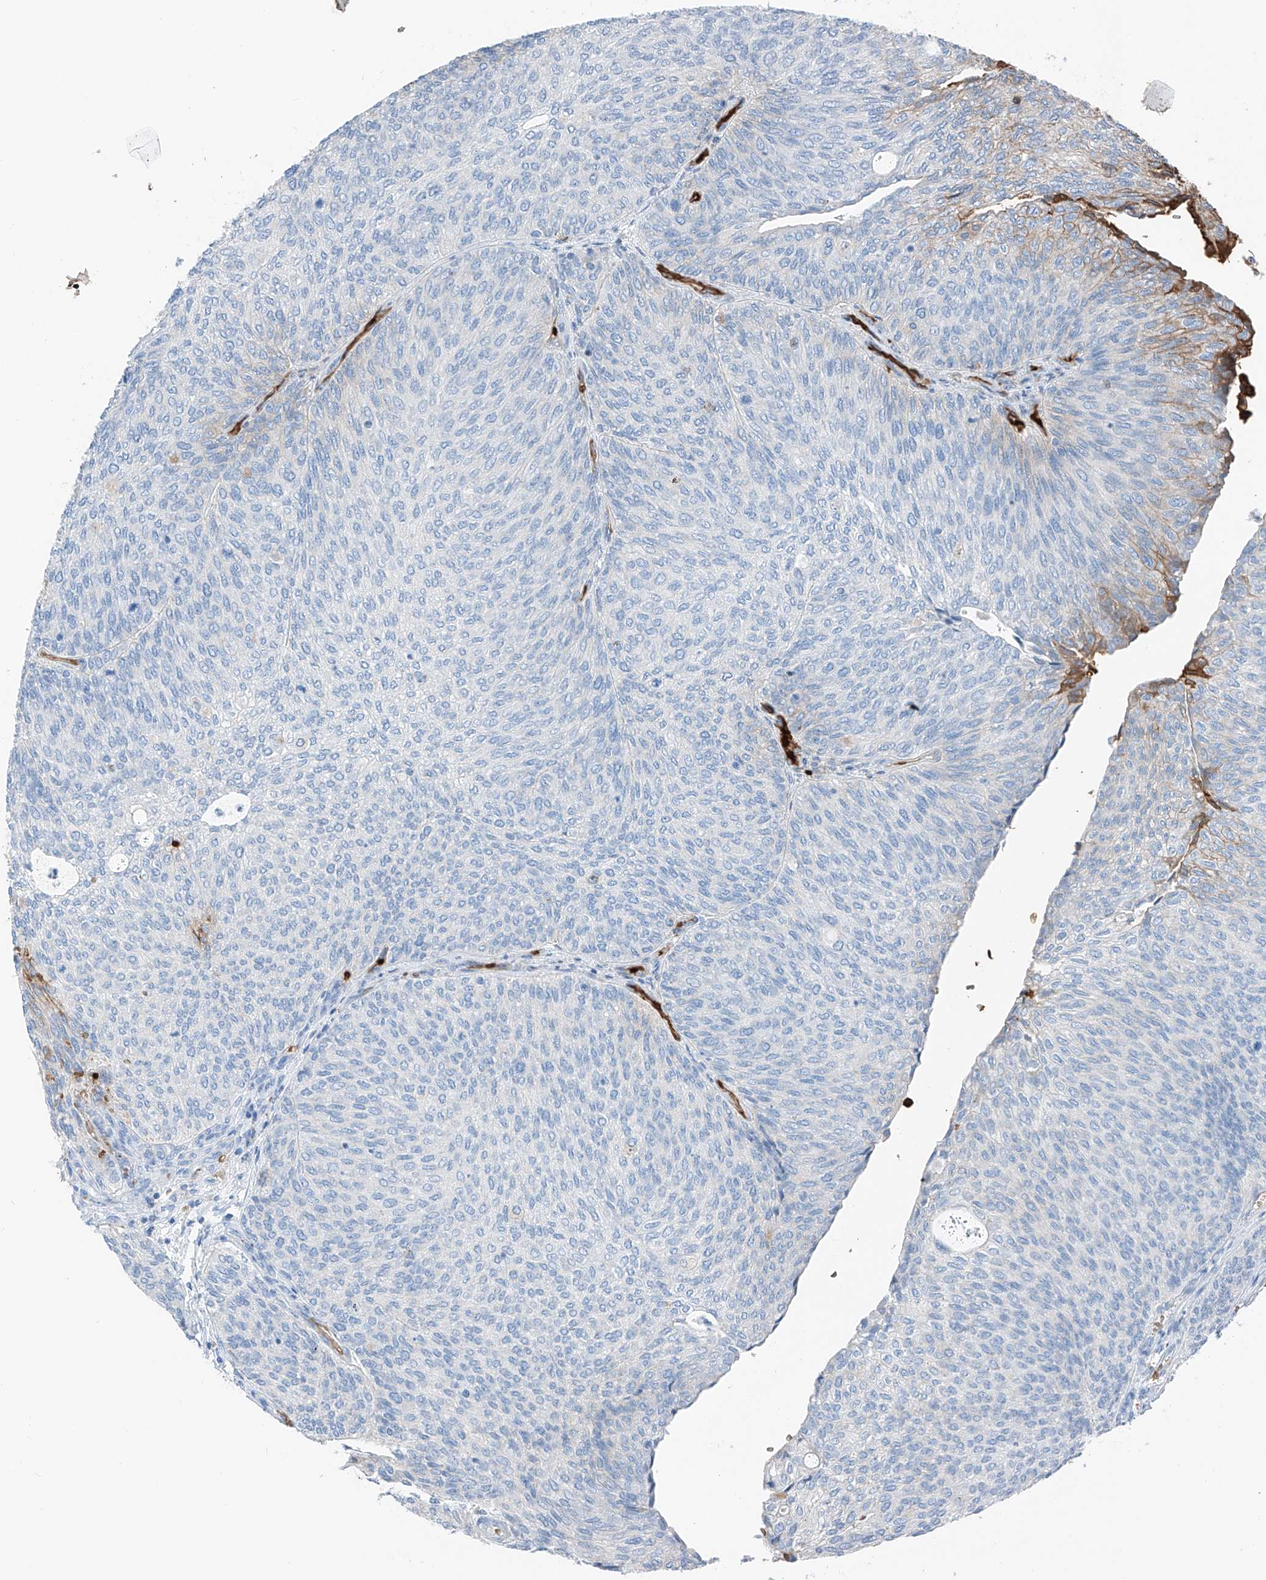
{"staining": {"intensity": "negative", "quantity": "none", "location": "none"}, "tissue": "urothelial cancer", "cell_type": "Tumor cells", "image_type": "cancer", "snomed": [{"axis": "morphology", "description": "Urothelial carcinoma, Low grade"}, {"axis": "topography", "description": "Urinary bladder"}], "caption": "Low-grade urothelial carcinoma was stained to show a protein in brown. There is no significant positivity in tumor cells.", "gene": "PRSS23", "patient": {"sex": "female", "age": 79}}